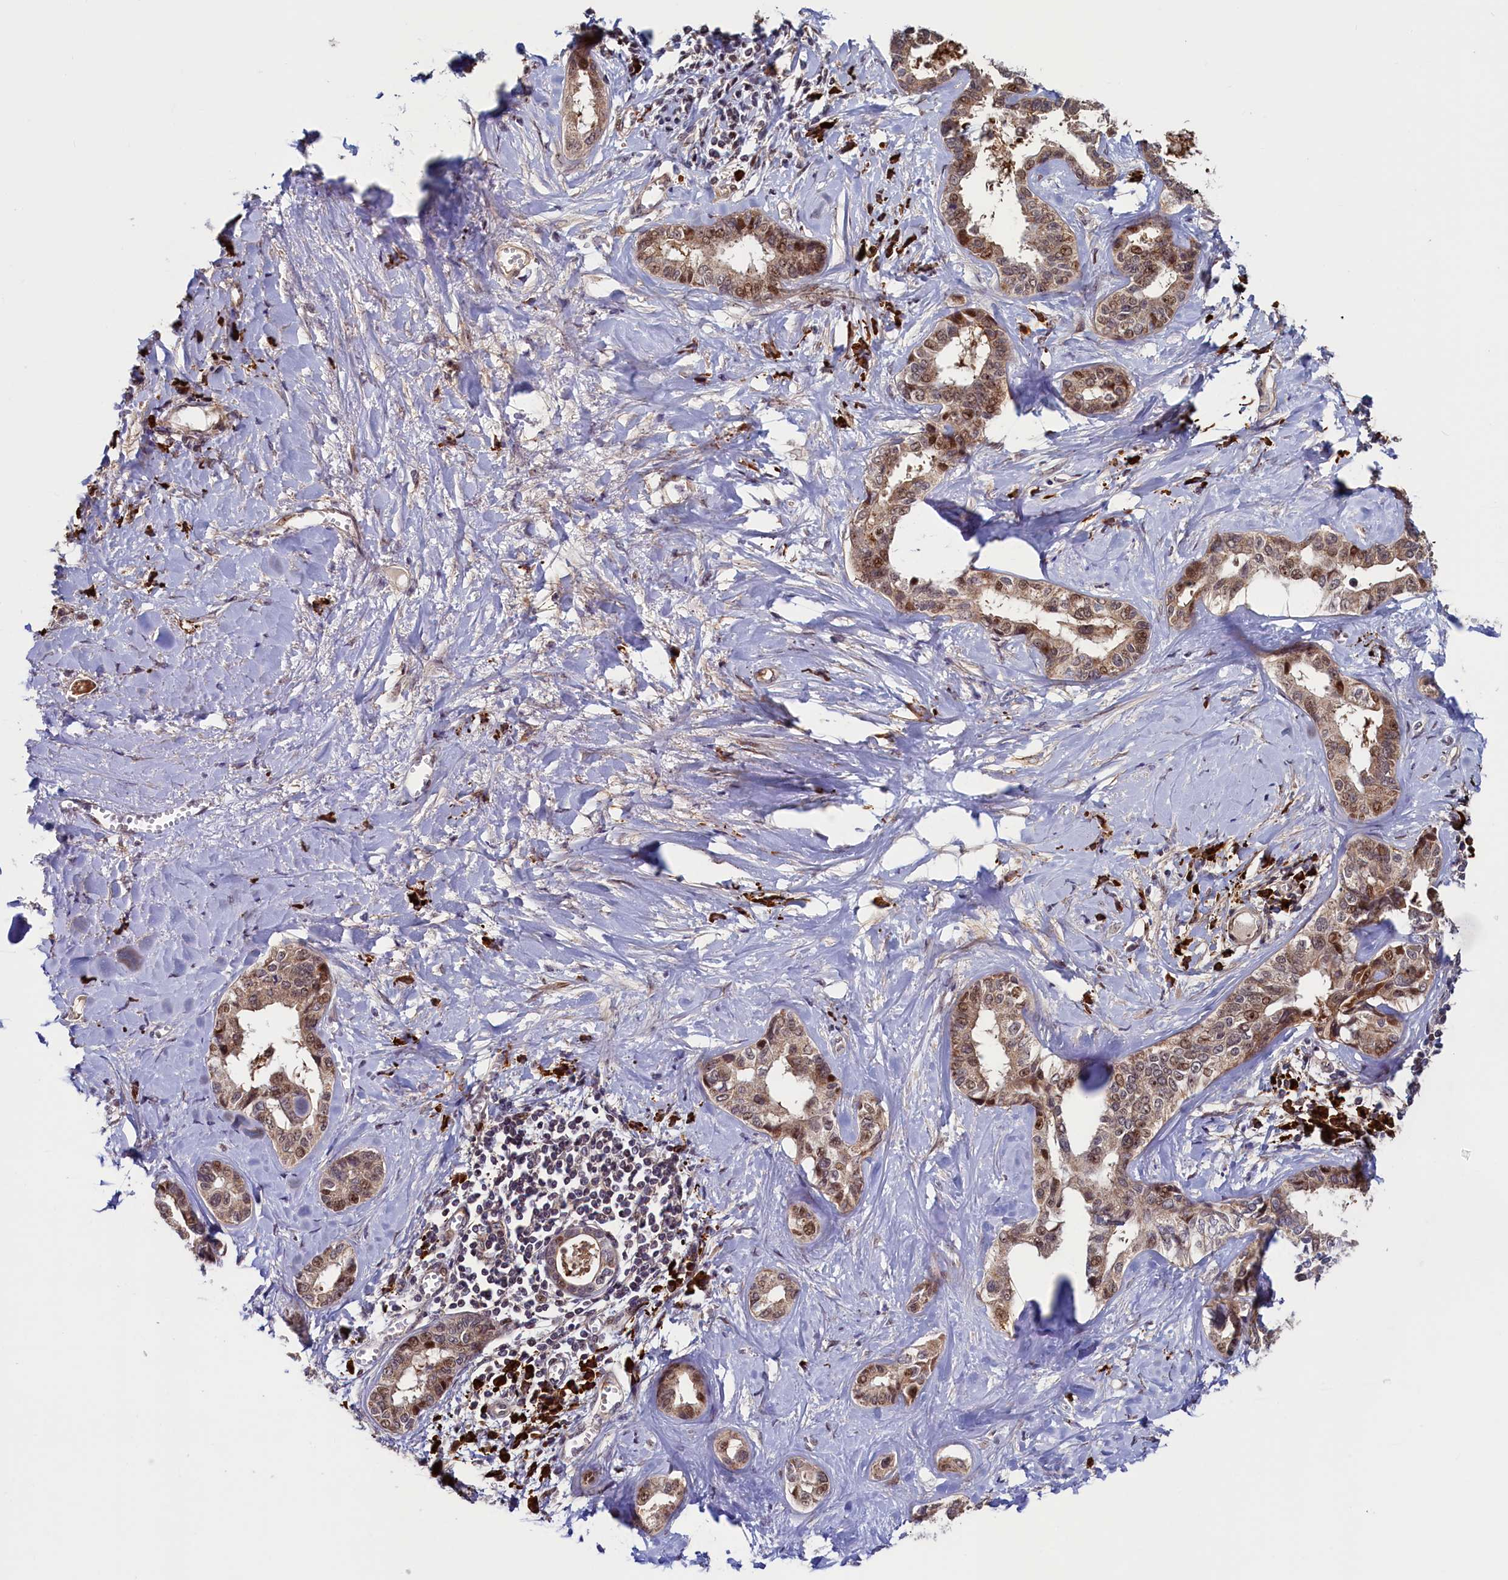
{"staining": {"intensity": "moderate", "quantity": ">75%", "location": "cytoplasmic/membranous,nuclear"}, "tissue": "liver cancer", "cell_type": "Tumor cells", "image_type": "cancer", "snomed": [{"axis": "morphology", "description": "Cholangiocarcinoma"}, {"axis": "topography", "description": "Liver"}], "caption": "Tumor cells demonstrate medium levels of moderate cytoplasmic/membranous and nuclear staining in approximately >75% of cells in liver cancer.", "gene": "RBFA", "patient": {"sex": "female", "age": 77}}